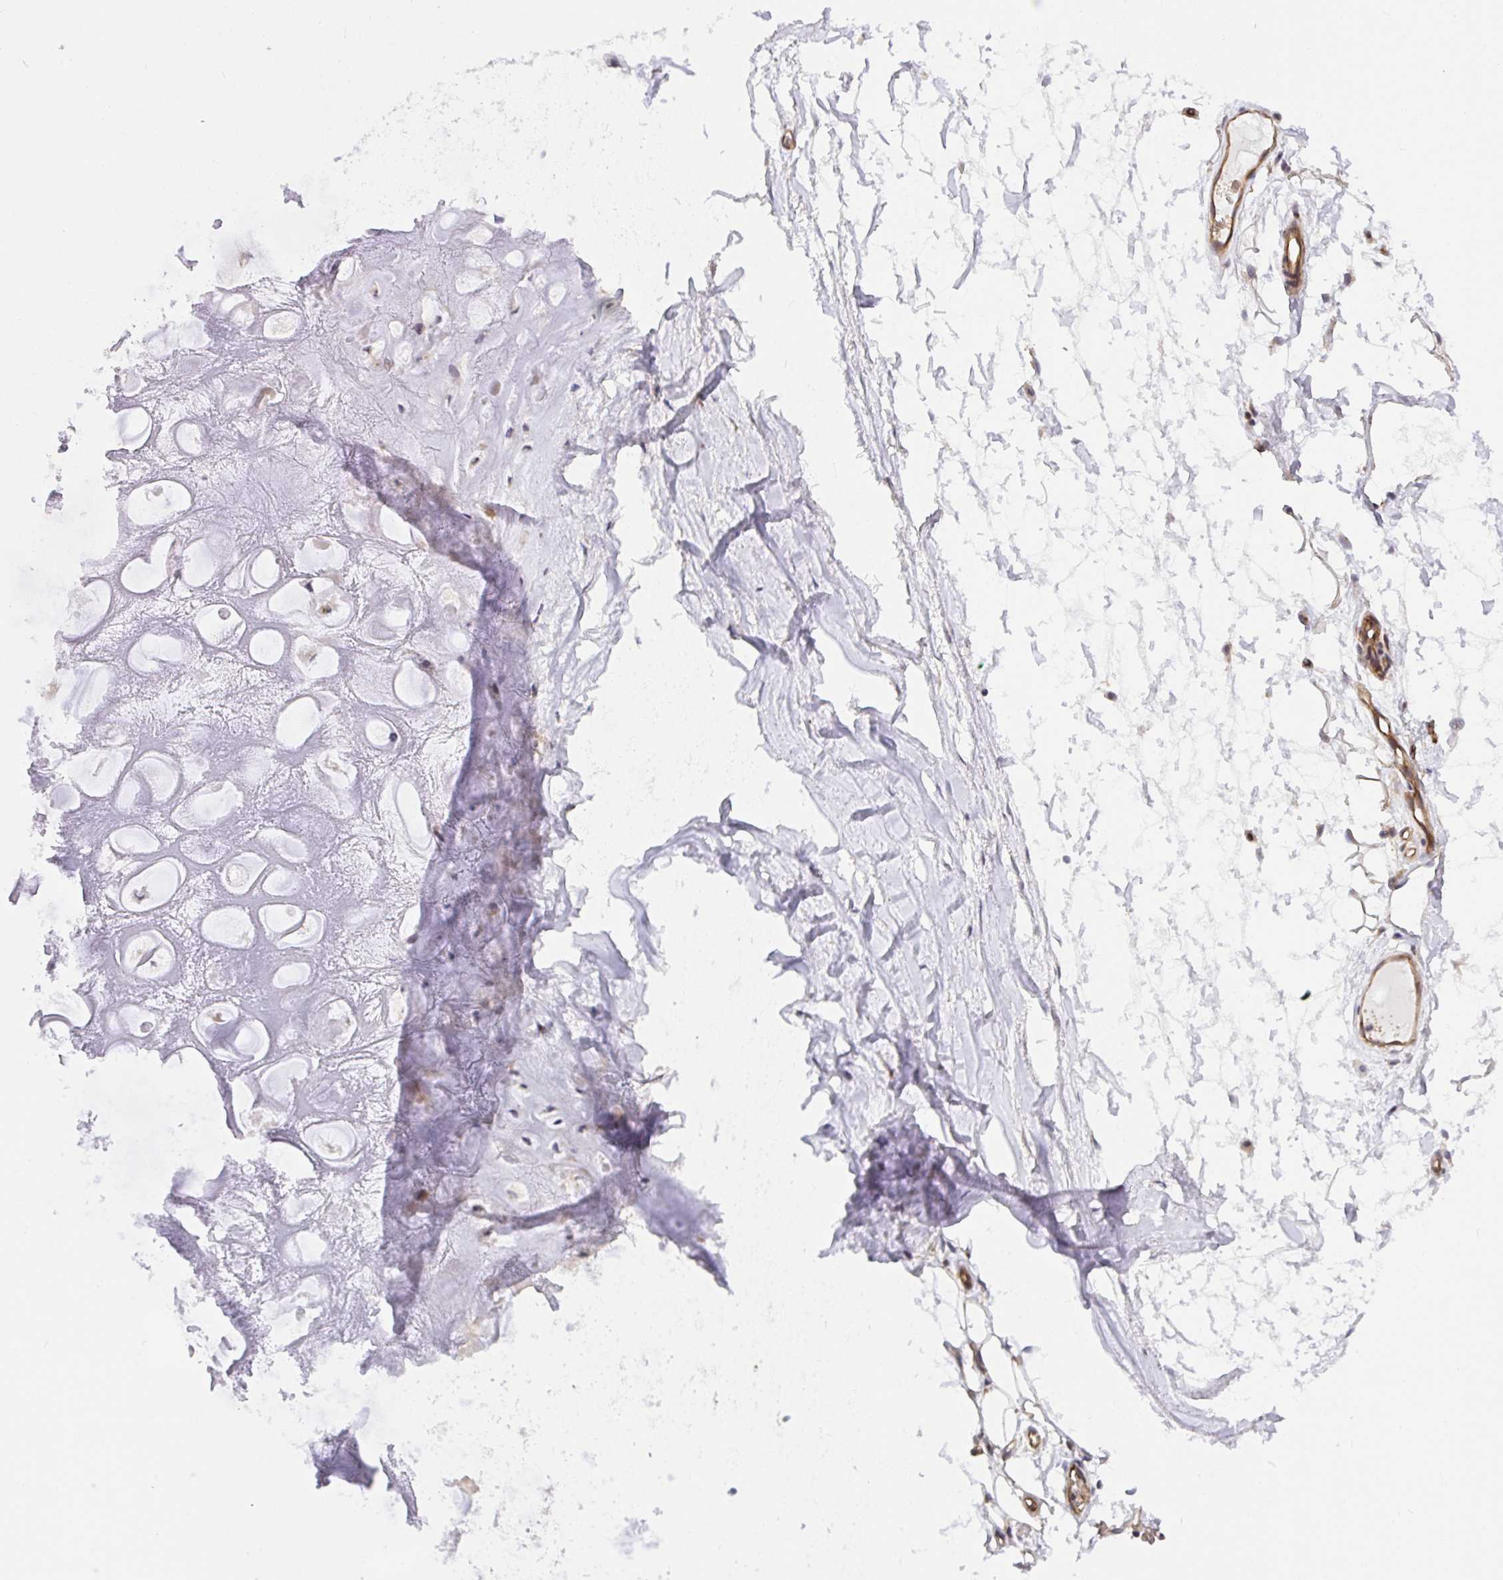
{"staining": {"intensity": "negative", "quantity": "none", "location": "none"}, "tissue": "adipose tissue", "cell_type": "Adipocytes", "image_type": "normal", "snomed": [{"axis": "morphology", "description": "Normal tissue, NOS"}, {"axis": "topography", "description": "Lymph node"}, {"axis": "topography", "description": "Cartilage tissue"}, {"axis": "topography", "description": "Nasopharynx"}], "caption": "High power microscopy histopathology image of an immunohistochemistry histopathology image of unremarkable adipose tissue, revealing no significant expression in adipocytes. (DAB (3,3'-diaminobenzidine) IHC with hematoxylin counter stain).", "gene": "TRIM55", "patient": {"sex": "male", "age": 63}}